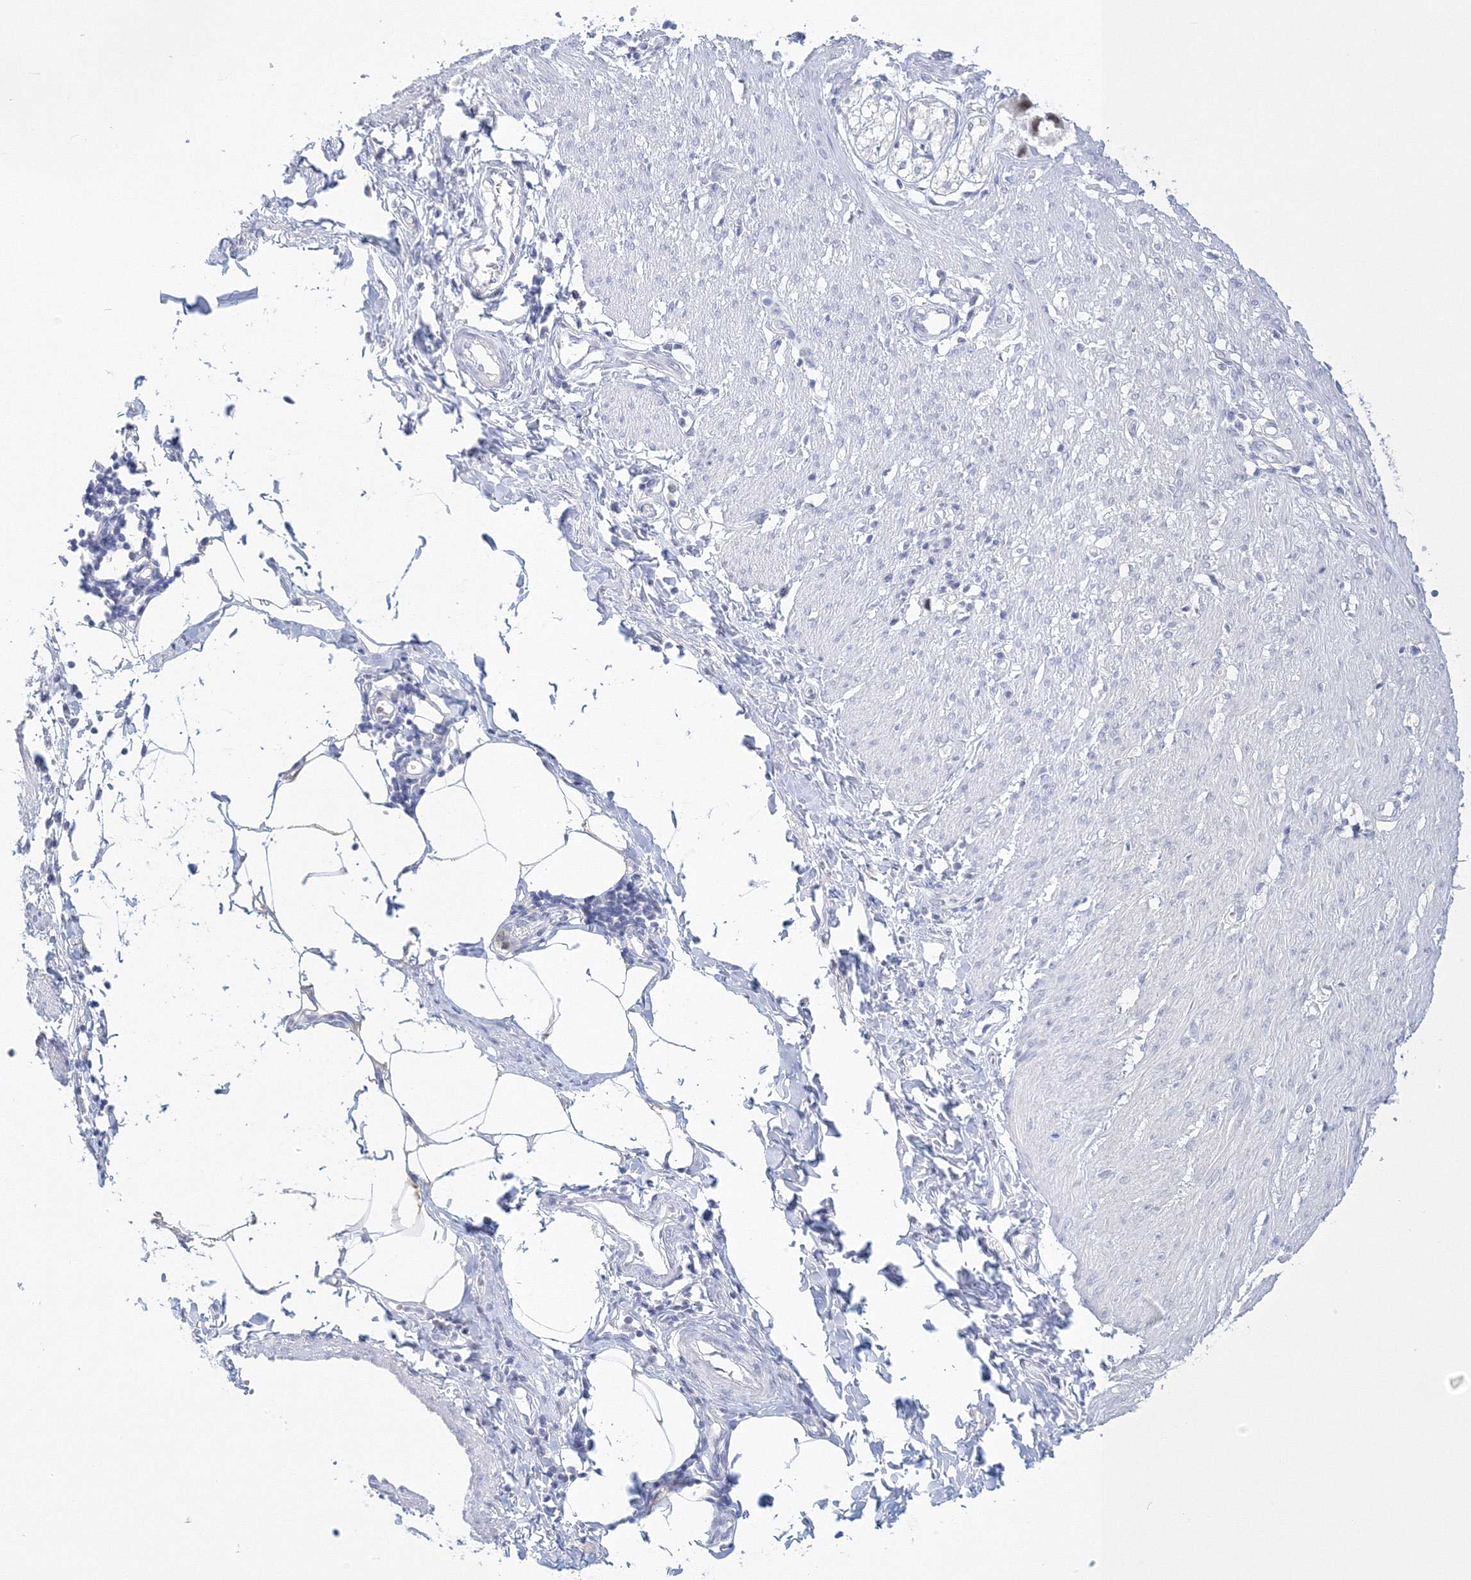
{"staining": {"intensity": "negative", "quantity": "none", "location": "none"}, "tissue": "smooth muscle", "cell_type": "Smooth muscle cells", "image_type": "normal", "snomed": [{"axis": "morphology", "description": "Normal tissue, NOS"}, {"axis": "morphology", "description": "Adenocarcinoma, NOS"}, {"axis": "topography", "description": "Colon"}, {"axis": "topography", "description": "Peripheral nerve tissue"}], "caption": "IHC photomicrograph of normal smooth muscle: smooth muscle stained with DAB (3,3'-diaminobenzidine) displays no significant protein positivity in smooth muscle cells. (Immunohistochemistry (ihc), brightfield microscopy, high magnification).", "gene": "VSIG1", "patient": {"sex": "male", "age": 14}}